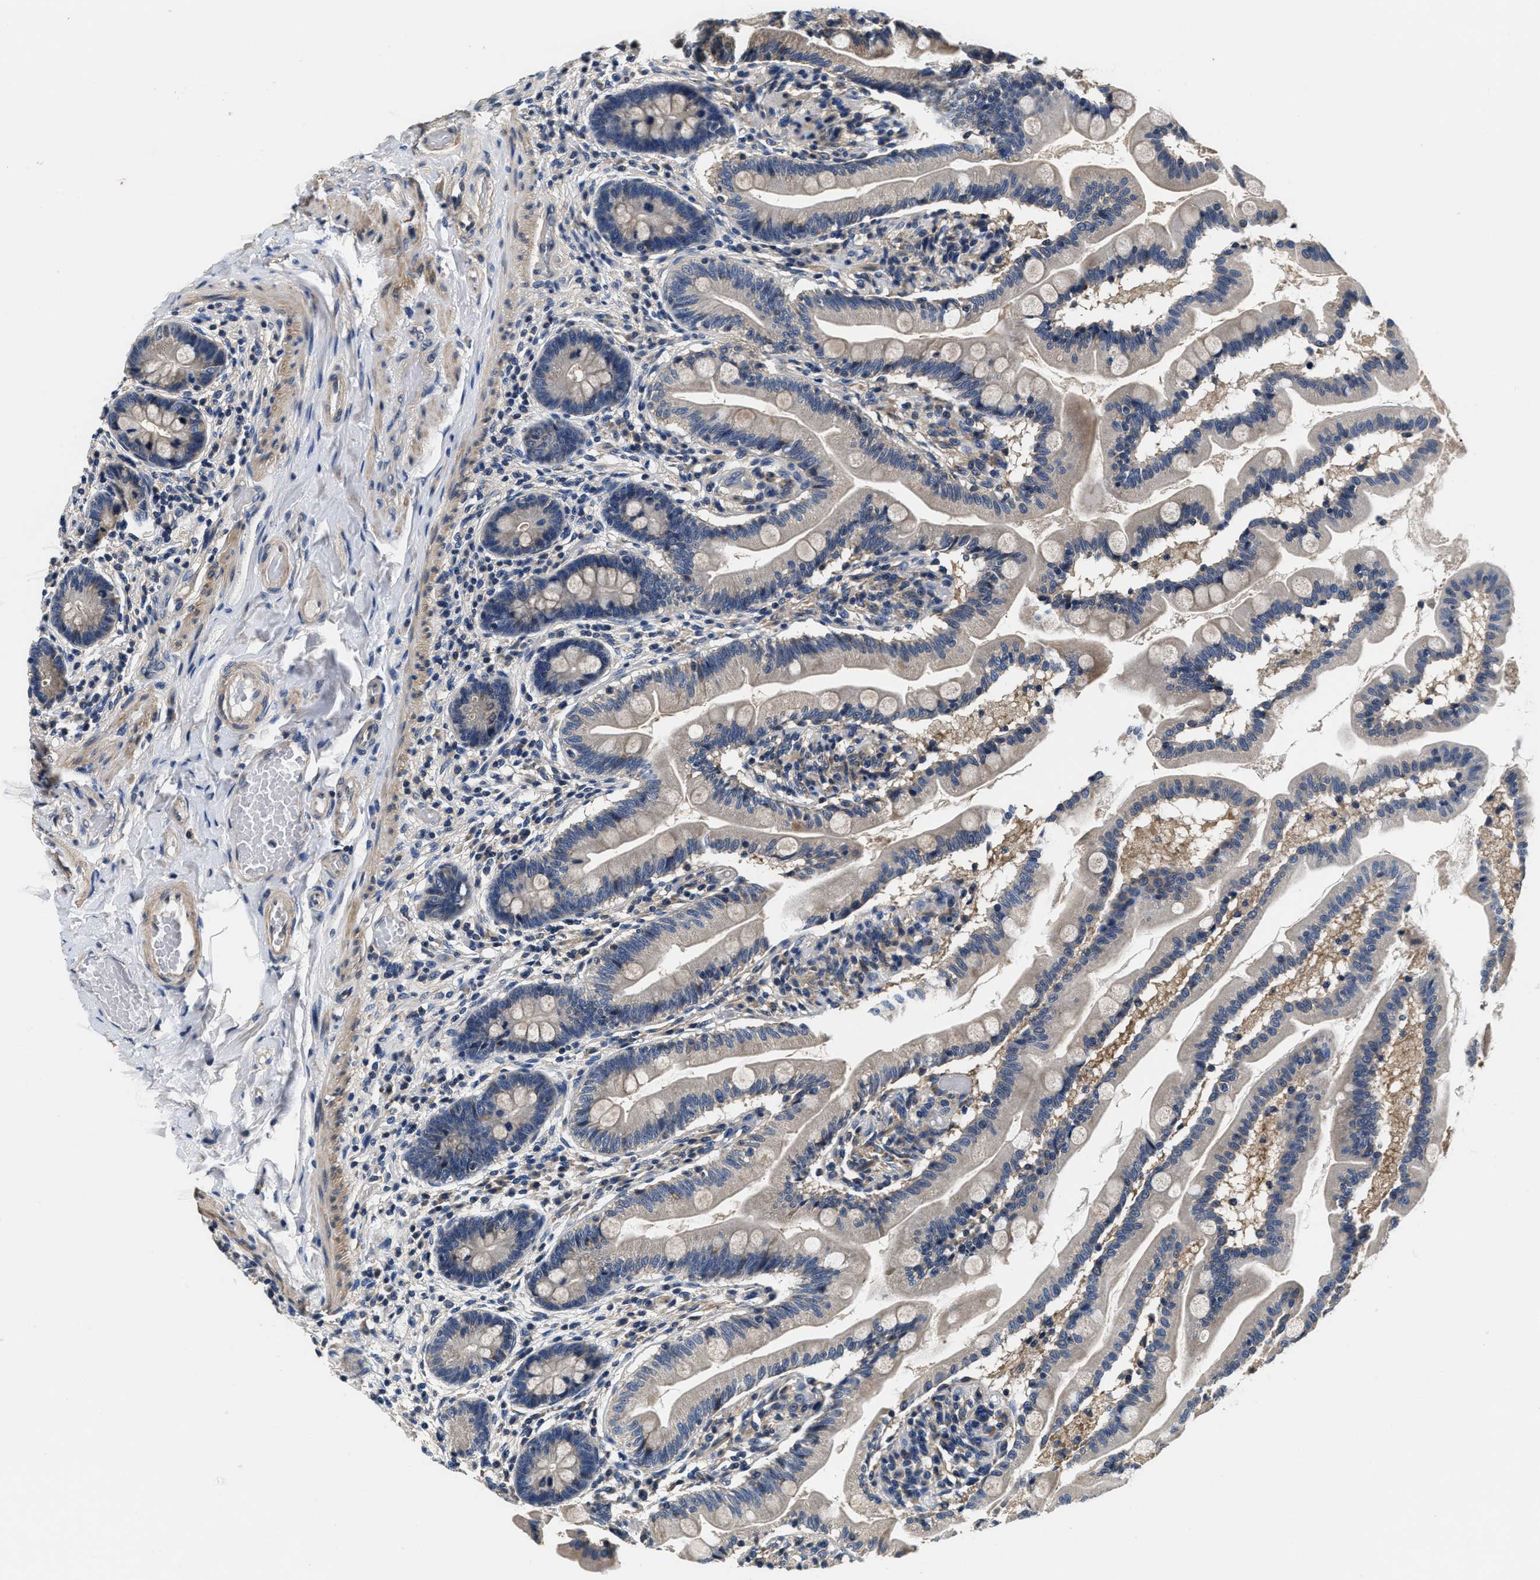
{"staining": {"intensity": "weak", "quantity": "<25%", "location": "cytoplasmic/membranous"}, "tissue": "small intestine", "cell_type": "Glandular cells", "image_type": "normal", "snomed": [{"axis": "morphology", "description": "Normal tissue, NOS"}, {"axis": "topography", "description": "Small intestine"}], "caption": "Micrograph shows no protein staining in glandular cells of unremarkable small intestine. (Brightfield microscopy of DAB immunohistochemistry (IHC) at high magnification).", "gene": "ANKIB1", "patient": {"sex": "female", "age": 56}}